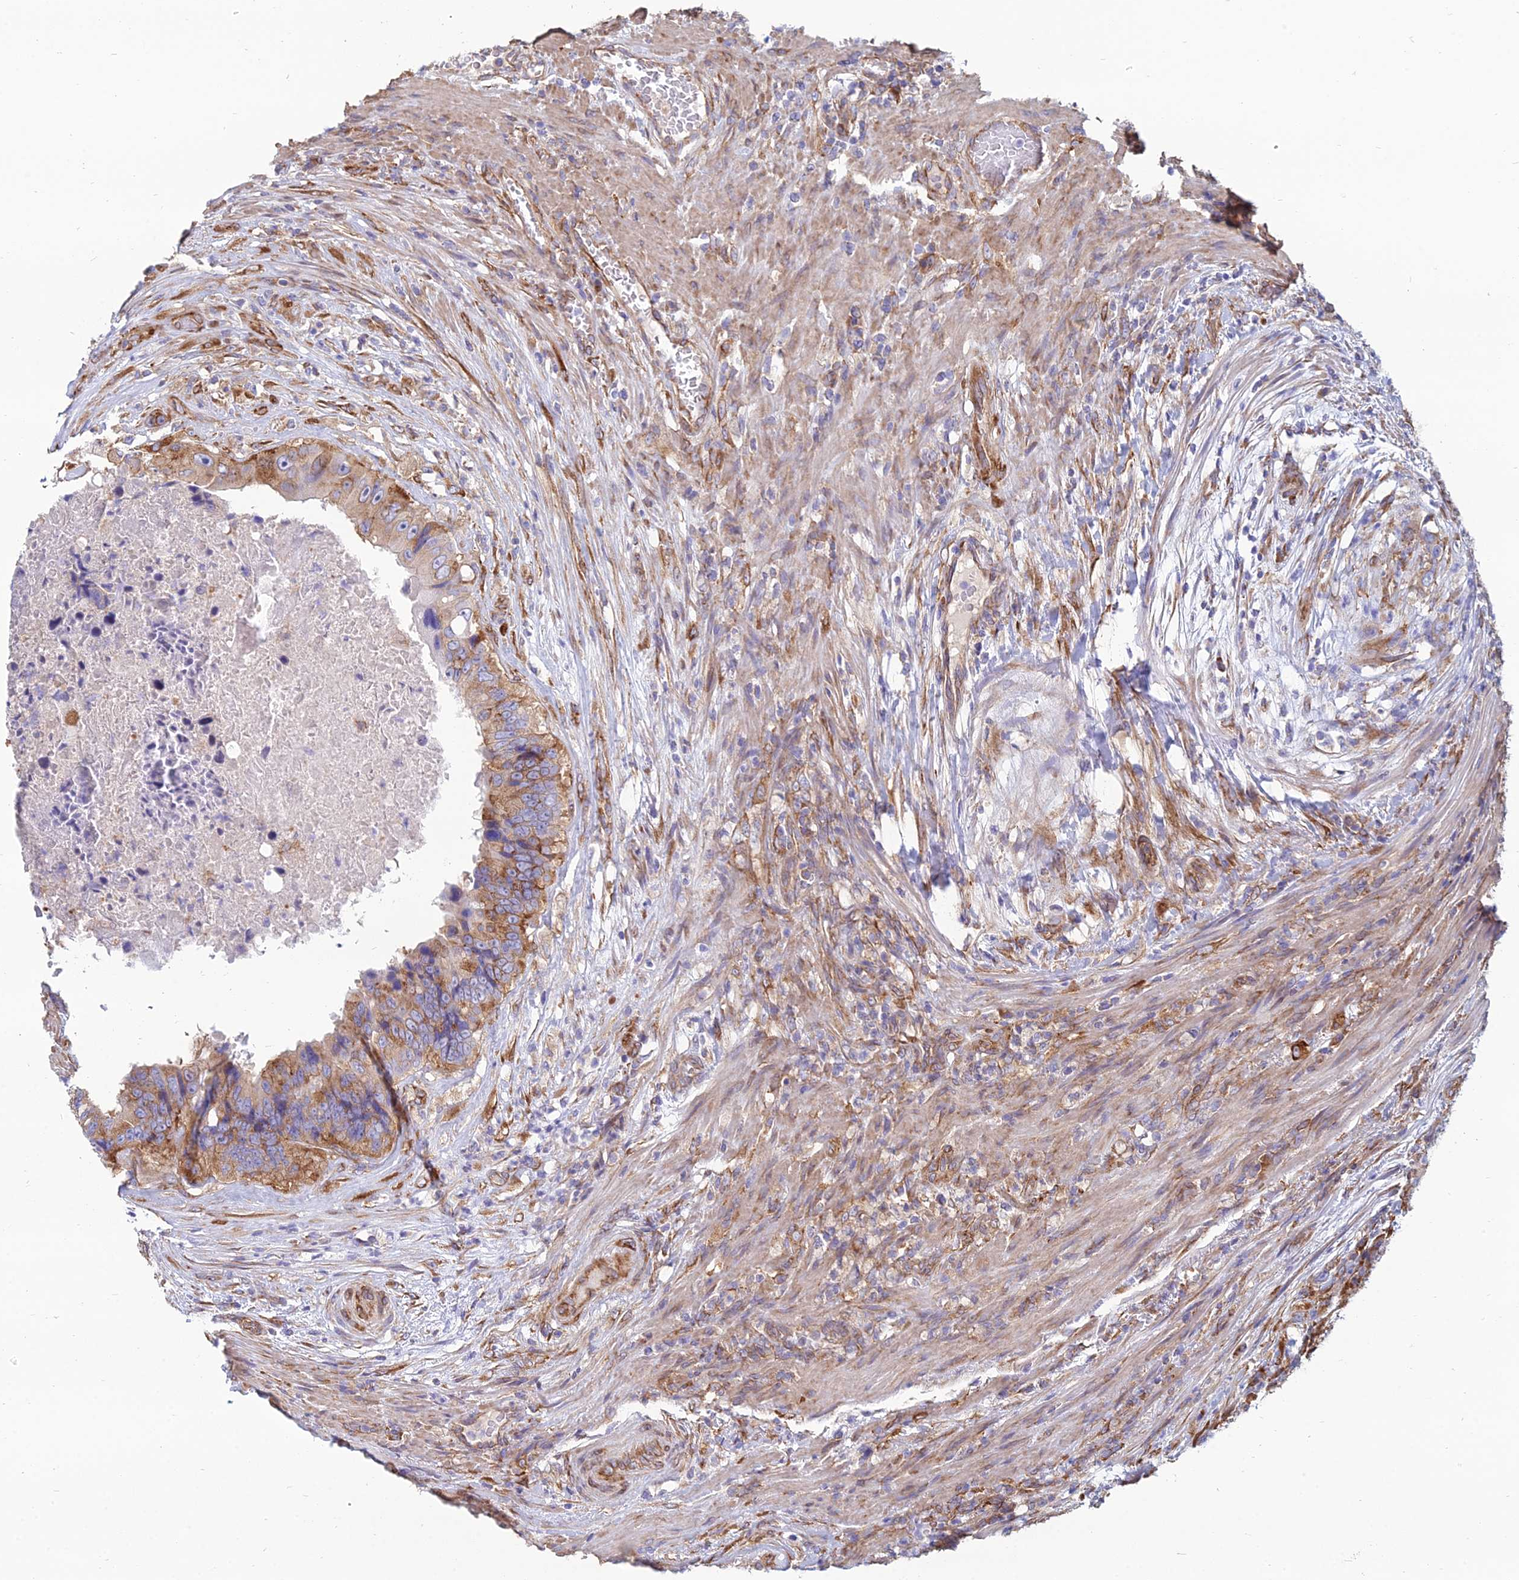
{"staining": {"intensity": "moderate", "quantity": ">75%", "location": "cytoplasmic/membranous"}, "tissue": "colorectal cancer", "cell_type": "Tumor cells", "image_type": "cancer", "snomed": [{"axis": "morphology", "description": "Adenocarcinoma, NOS"}, {"axis": "topography", "description": "Colon"}], "caption": "DAB (3,3'-diaminobenzidine) immunohistochemical staining of human colorectal adenocarcinoma displays moderate cytoplasmic/membranous protein expression in about >75% of tumor cells.", "gene": "TXLNA", "patient": {"sex": "male", "age": 84}}